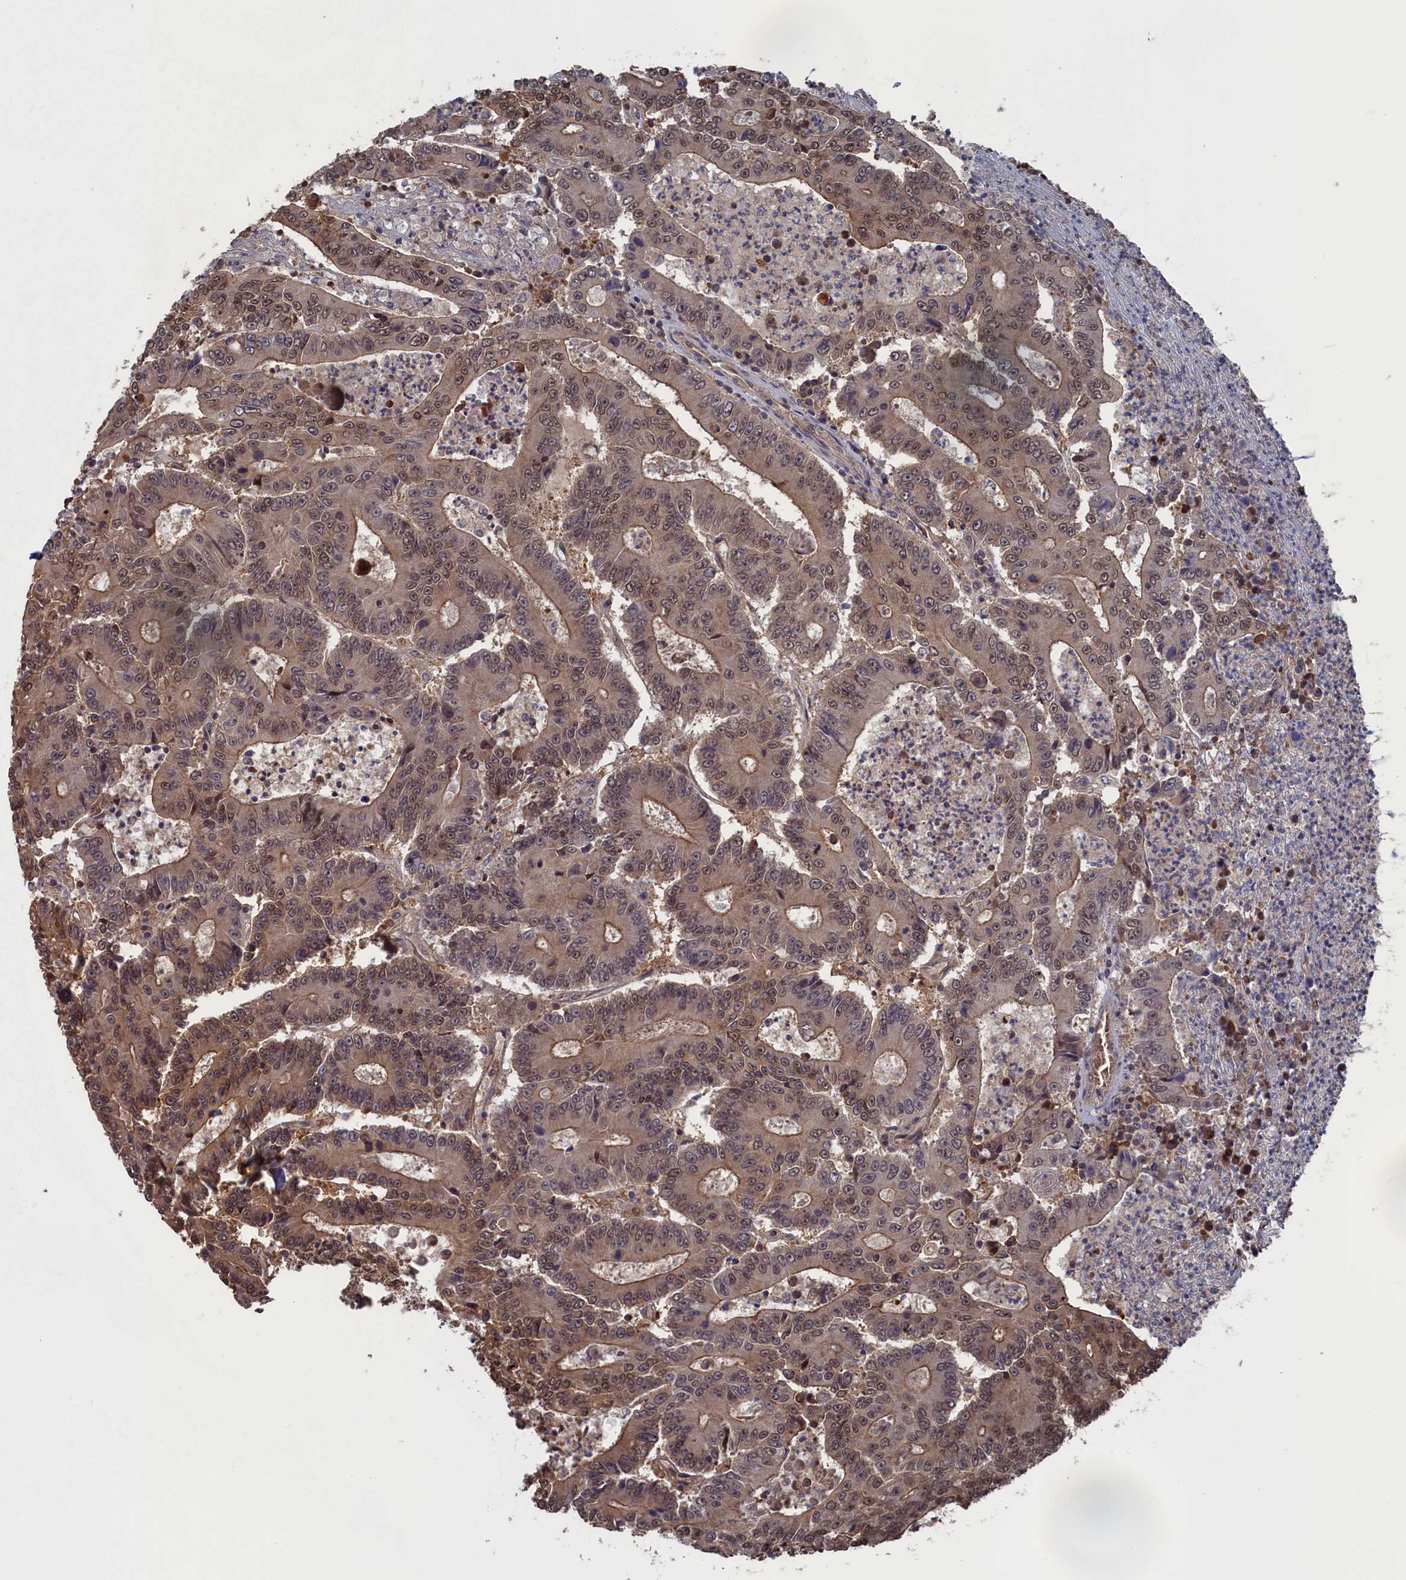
{"staining": {"intensity": "moderate", "quantity": ">75%", "location": "cytoplasmic/membranous,nuclear"}, "tissue": "colorectal cancer", "cell_type": "Tumor cells", "image_type": "cancer", "snomed": [{"axis": "morphology", "description": "Adenocarcinoma, NOS"}, {"axis": "topography", "description": "Colon"}], "caption": "Protein staining demonstrates moderate cytoplasmic/membranous and nuclear positivity in about >75% of tumor cells in colorectal cancer.", "gene": "NUTF2", "patient": {"sex": "male", "age": 83}}